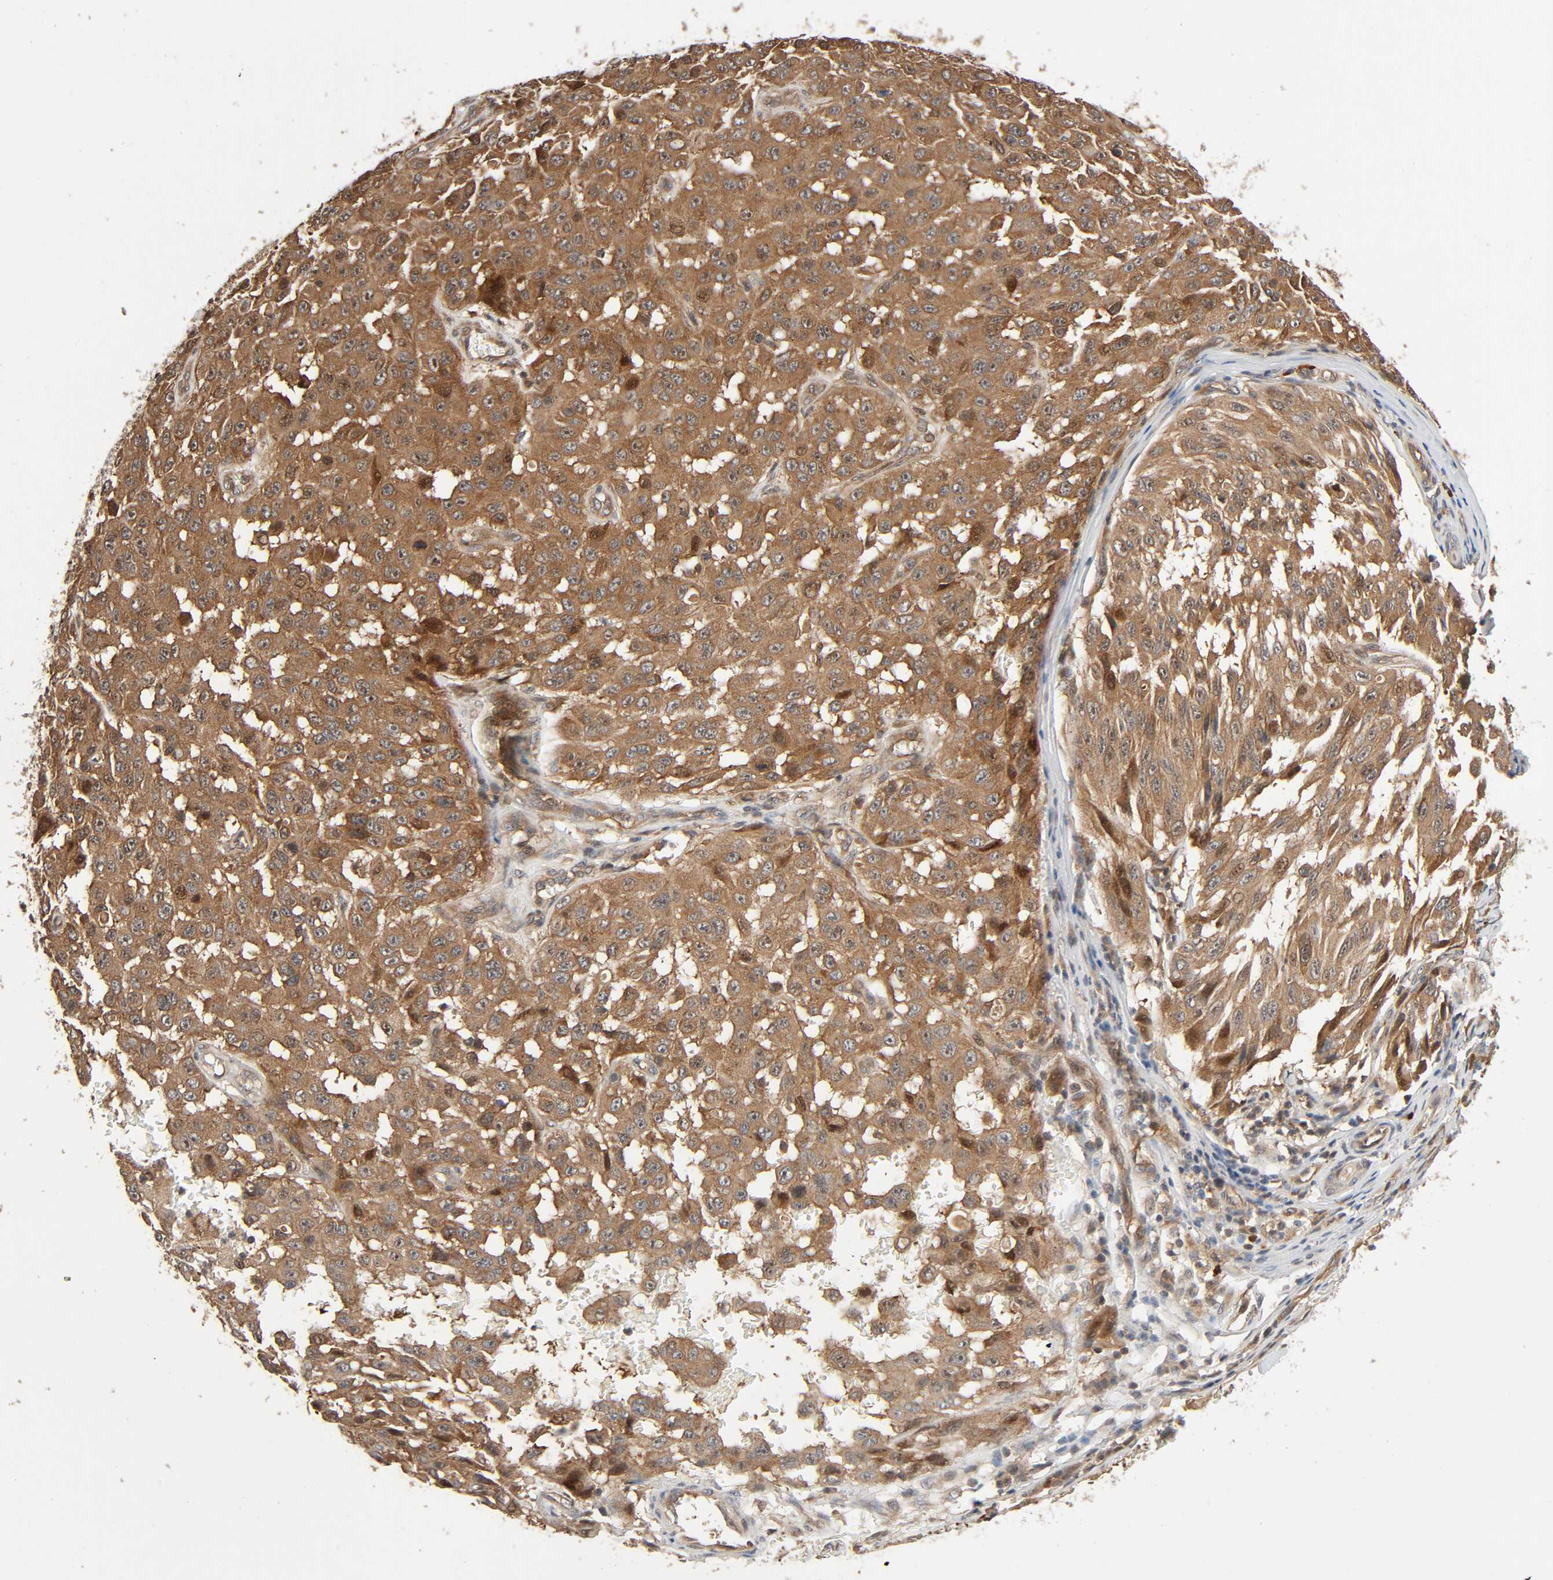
{"staining": {"intensity": "moderate", "quantity": ">75%", "location": "cytoplasmic/membranous"}, "tissue": "melanoma", "cell_type": "Tumor cells", "image_type": "cancer", "snomed": [{"axis": "morphology", "description": "Malignant melanoma, NOS"}, {"axis": "topography", "description": "Skin"}], "caption": "Malignant melanoma stained for a protein demonstrates moderate cytoplasmic/membranous positivity in tumor cells.", "gene": "PPP2R1B", "patient": {"sex": "male", "age": 30}}